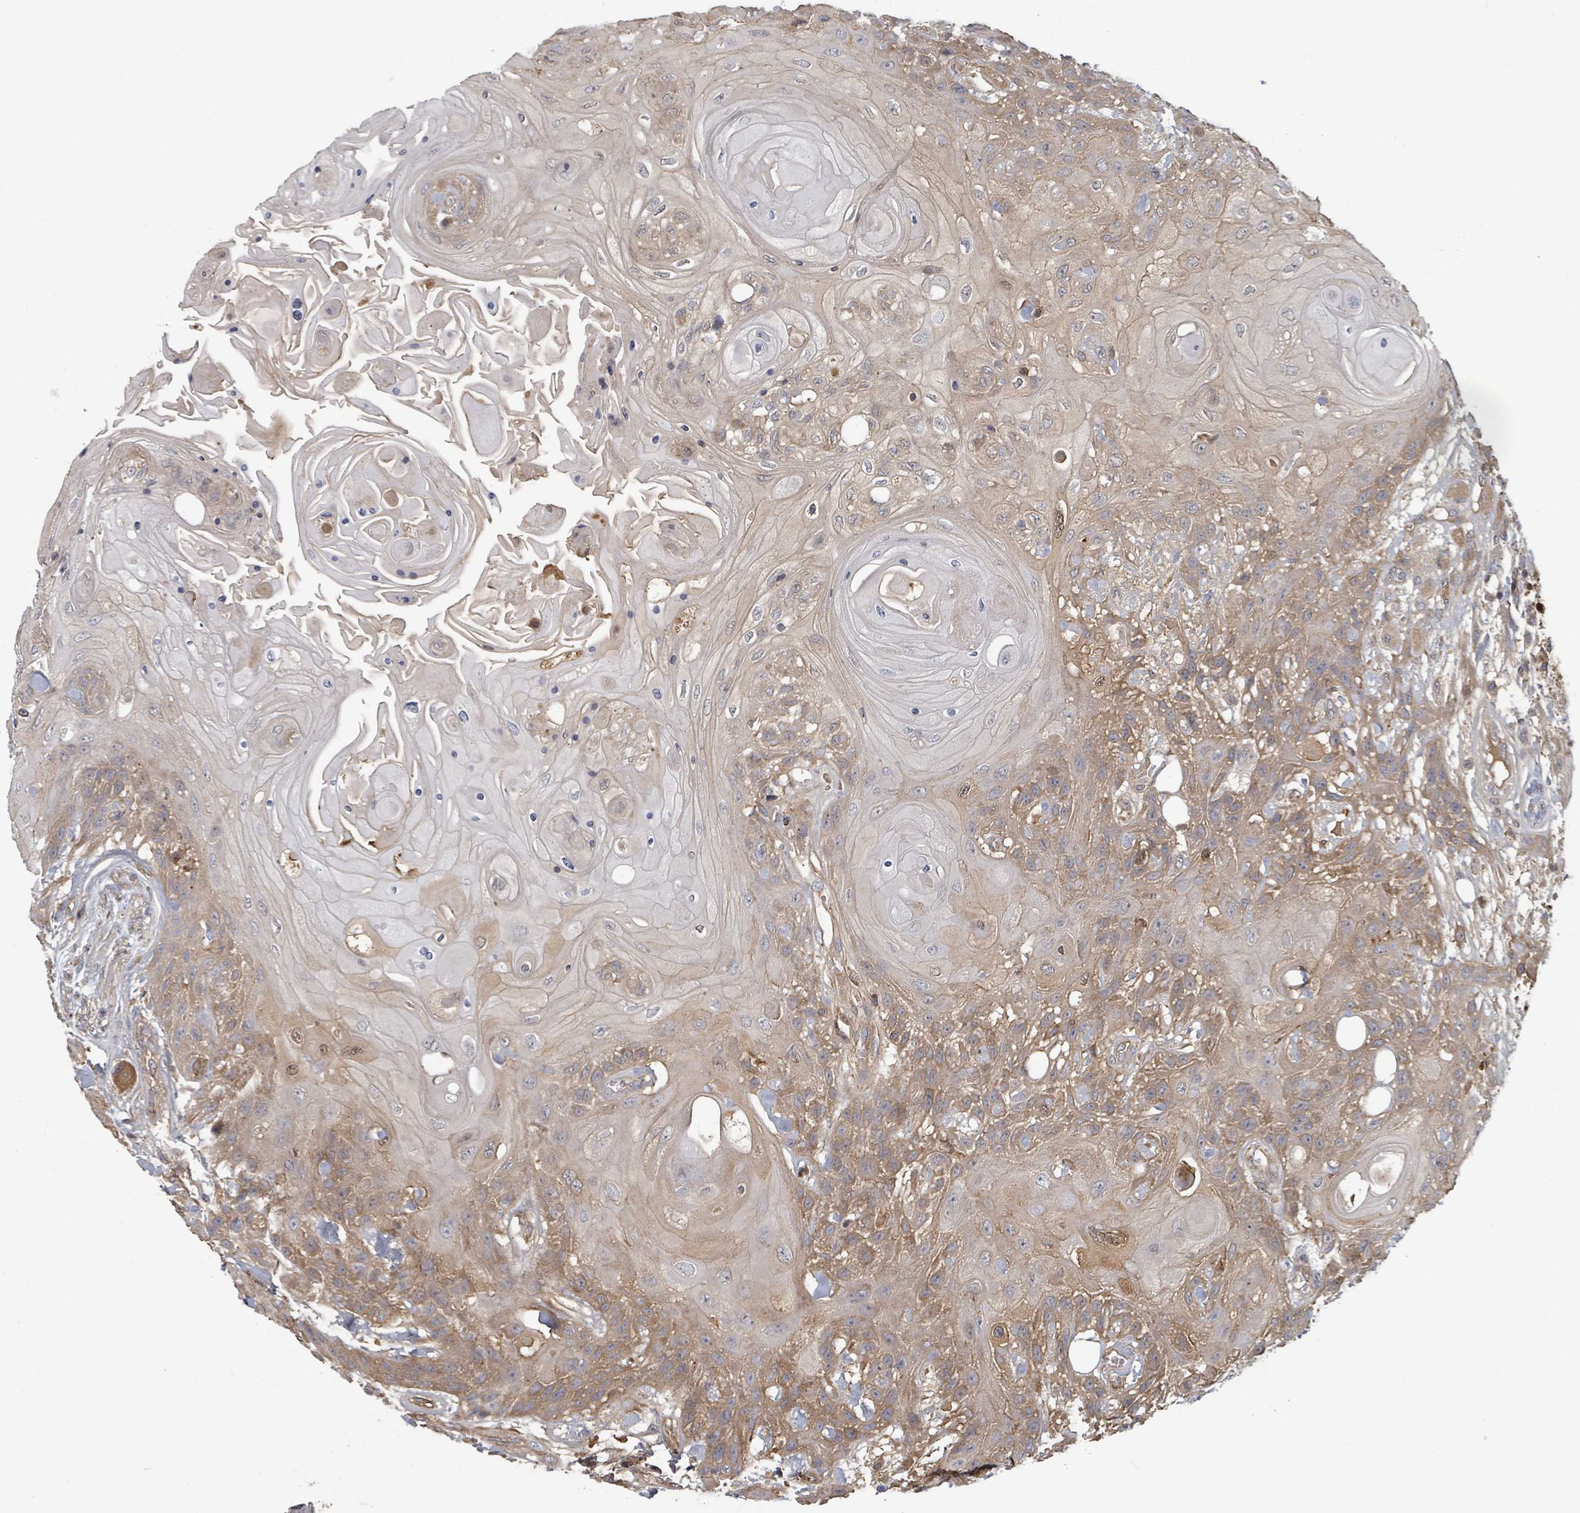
{"staining": {"intensity": "moderate", "quantity": "25%-75%", "location": "cytoplasmic/membranous"}, "tissue": "head and neck cancer", "cell_type": "Tumor cells", "image_type": "cancer", "snomed": [{"axis": "morphology", "description": "Squamous cell carcinoma, NOS"}, {"axis": "topography", "description": "Head-Neck"}], "caption": "Immunohistochemistry of human head and neck cancer (squamous cell carcinoma) exhibits medium levels of moderate cytoplasmic/membranous expression in approximately 25%-75% of tumor cells.", "gene": "GABBR1", "patient": {"sex": "female", "age": 43}}